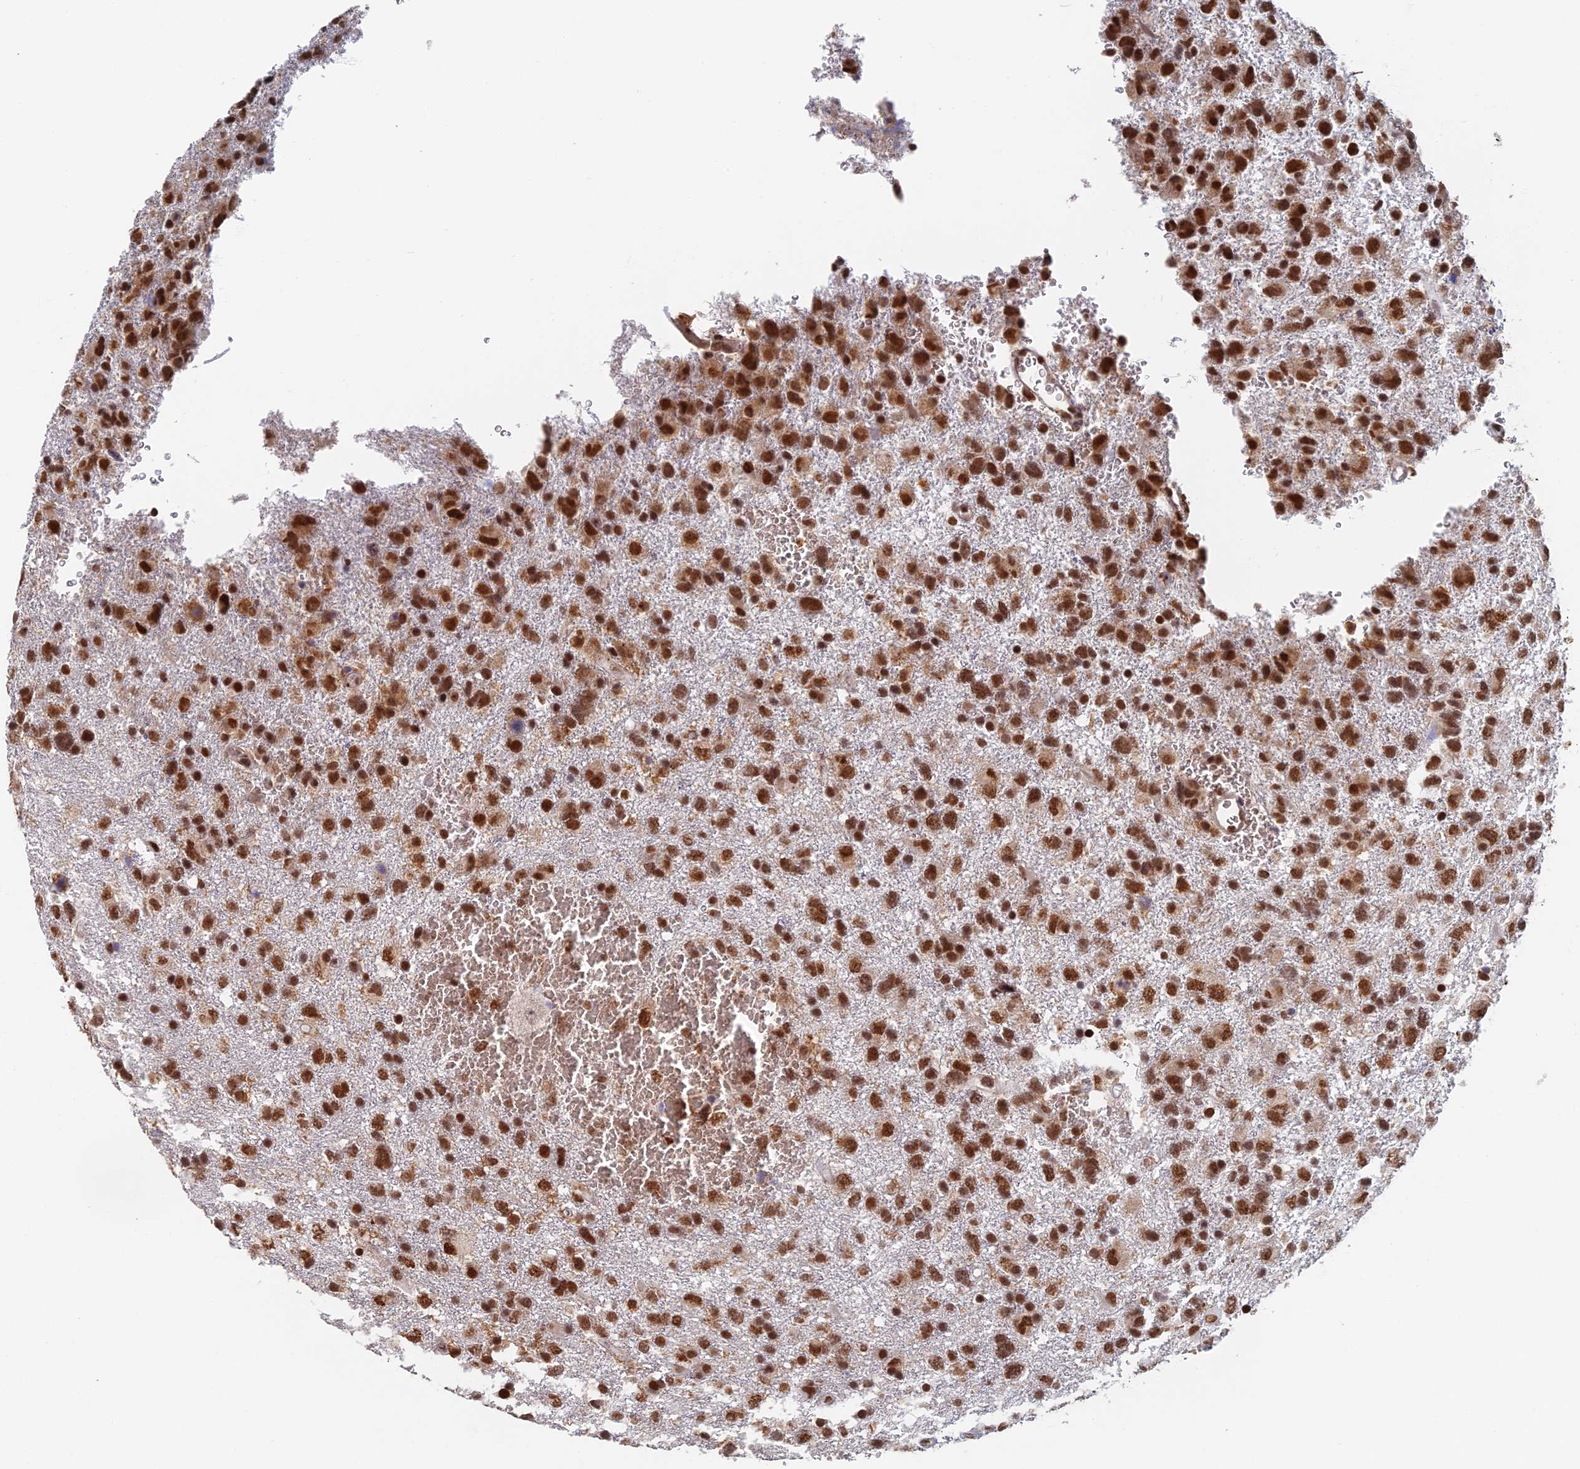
{"staining": {"intensity": "strong", "quantity": ">75%", "location": "nuclear"}, "tissue": "glioma", "cell_type": "Tumor cells", "image_type": "cancer", "snomed": [{"axis": "morphology", "description": "Glioma, malignant, High grade"}, {"axis": "topography", "description": "Brain"}], "caption": "Strong nuclear protein staining is seen in about >75% of tumor cells in malignant high-grade glioma. (DAB (3,3'-diaminobenzidine) = brown stain, brightfield microscopy at high magnification).", "gene": "GPATCH1", "patient": {"sex": "male", "age": 61}}